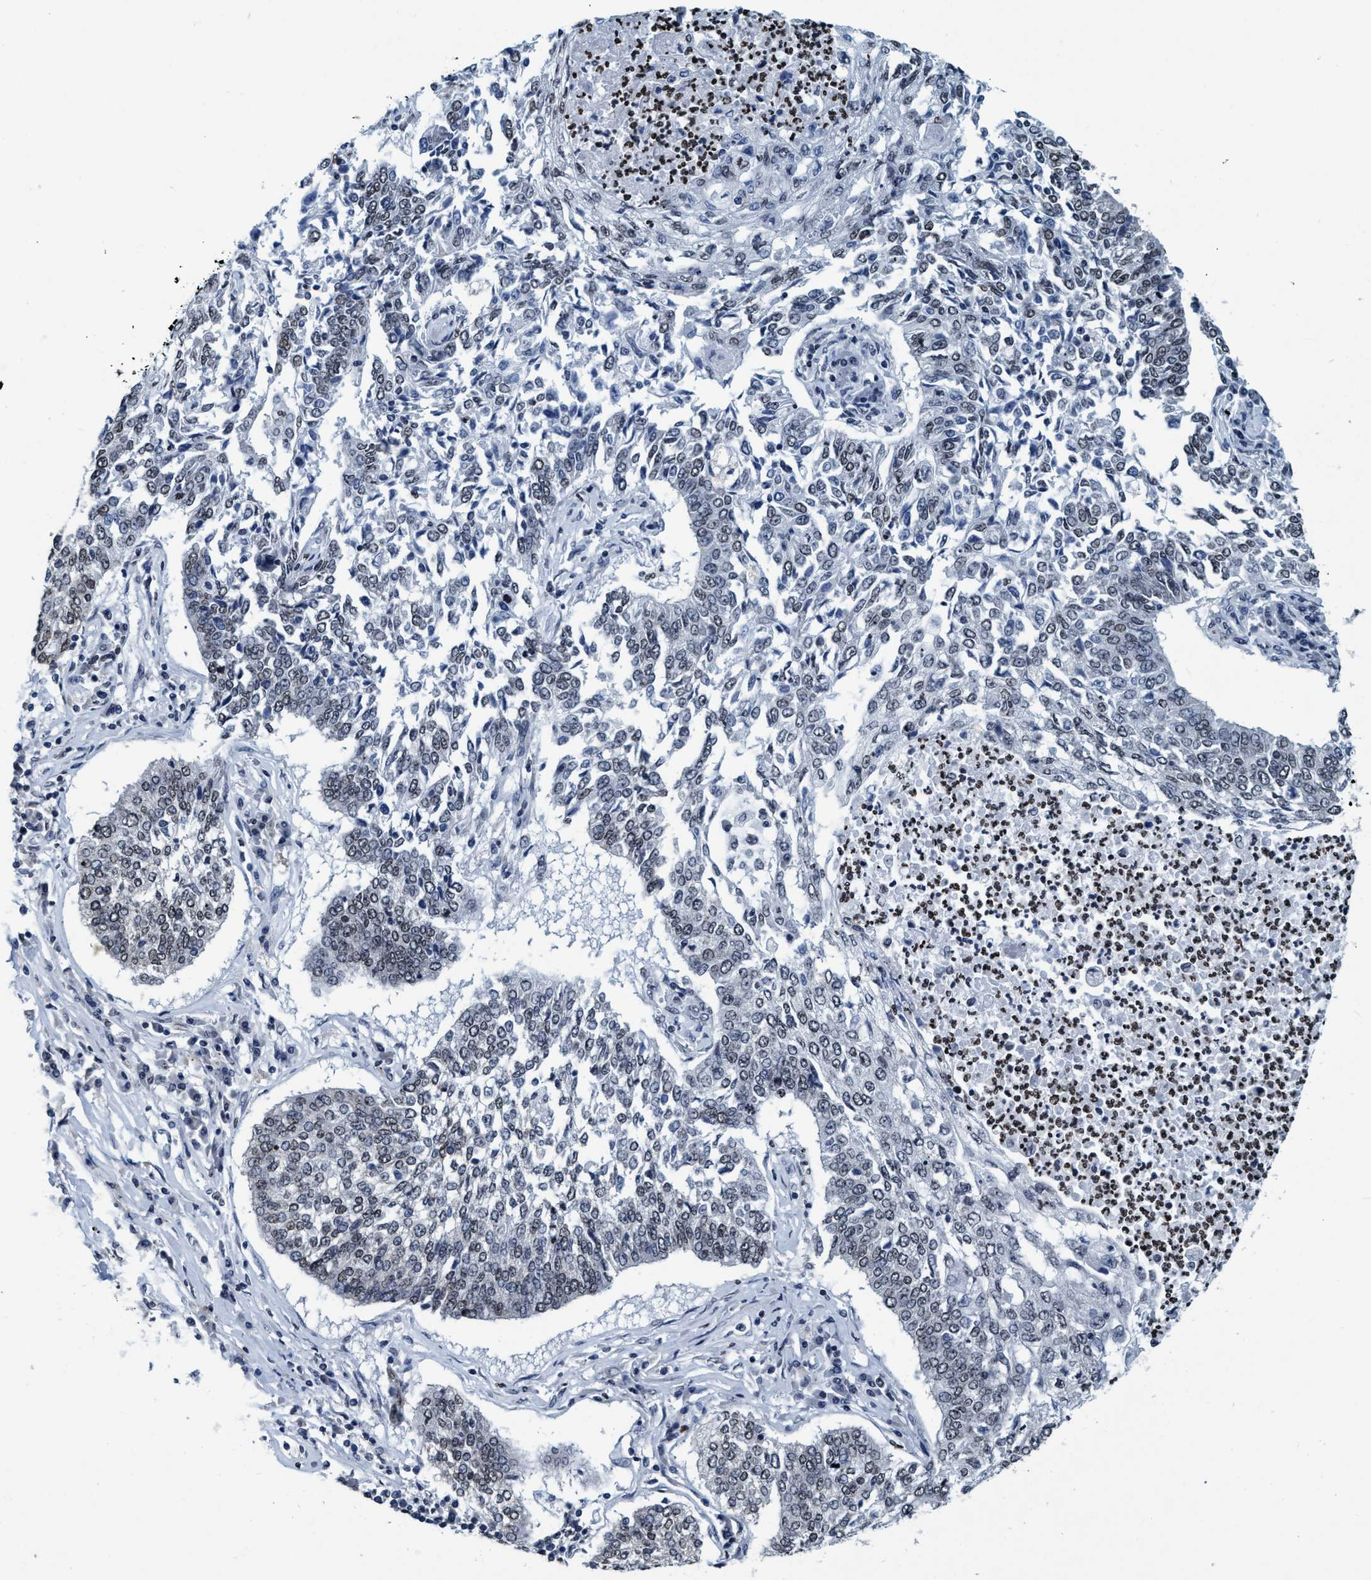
{"staining": {"intensity": "weak", "quantity": "<25%", "location": "nuclear"}, "tissue": "lung cancer", "cell_type": "Tumor cells", "image_type": "cancer", "snomed": [{"axis": "morphology", "description": "Normal tissue, NOS"}, {"axis": "morphology", "description": "Squamous cell carcinoma, NOS"}, {"axis": "topography", "description": "Cartilage tissue"}, {"axis": "topography", "description": "Bronchus"}, {"axis": "topography", "description": "Lung"}], "caption": "This is an IHC micrograph of squamous cell carcinoma (lung). There is no positivity in tumor cells.", "gene": "CCNE2", "patient": {"sex": "female", "age": 49}}